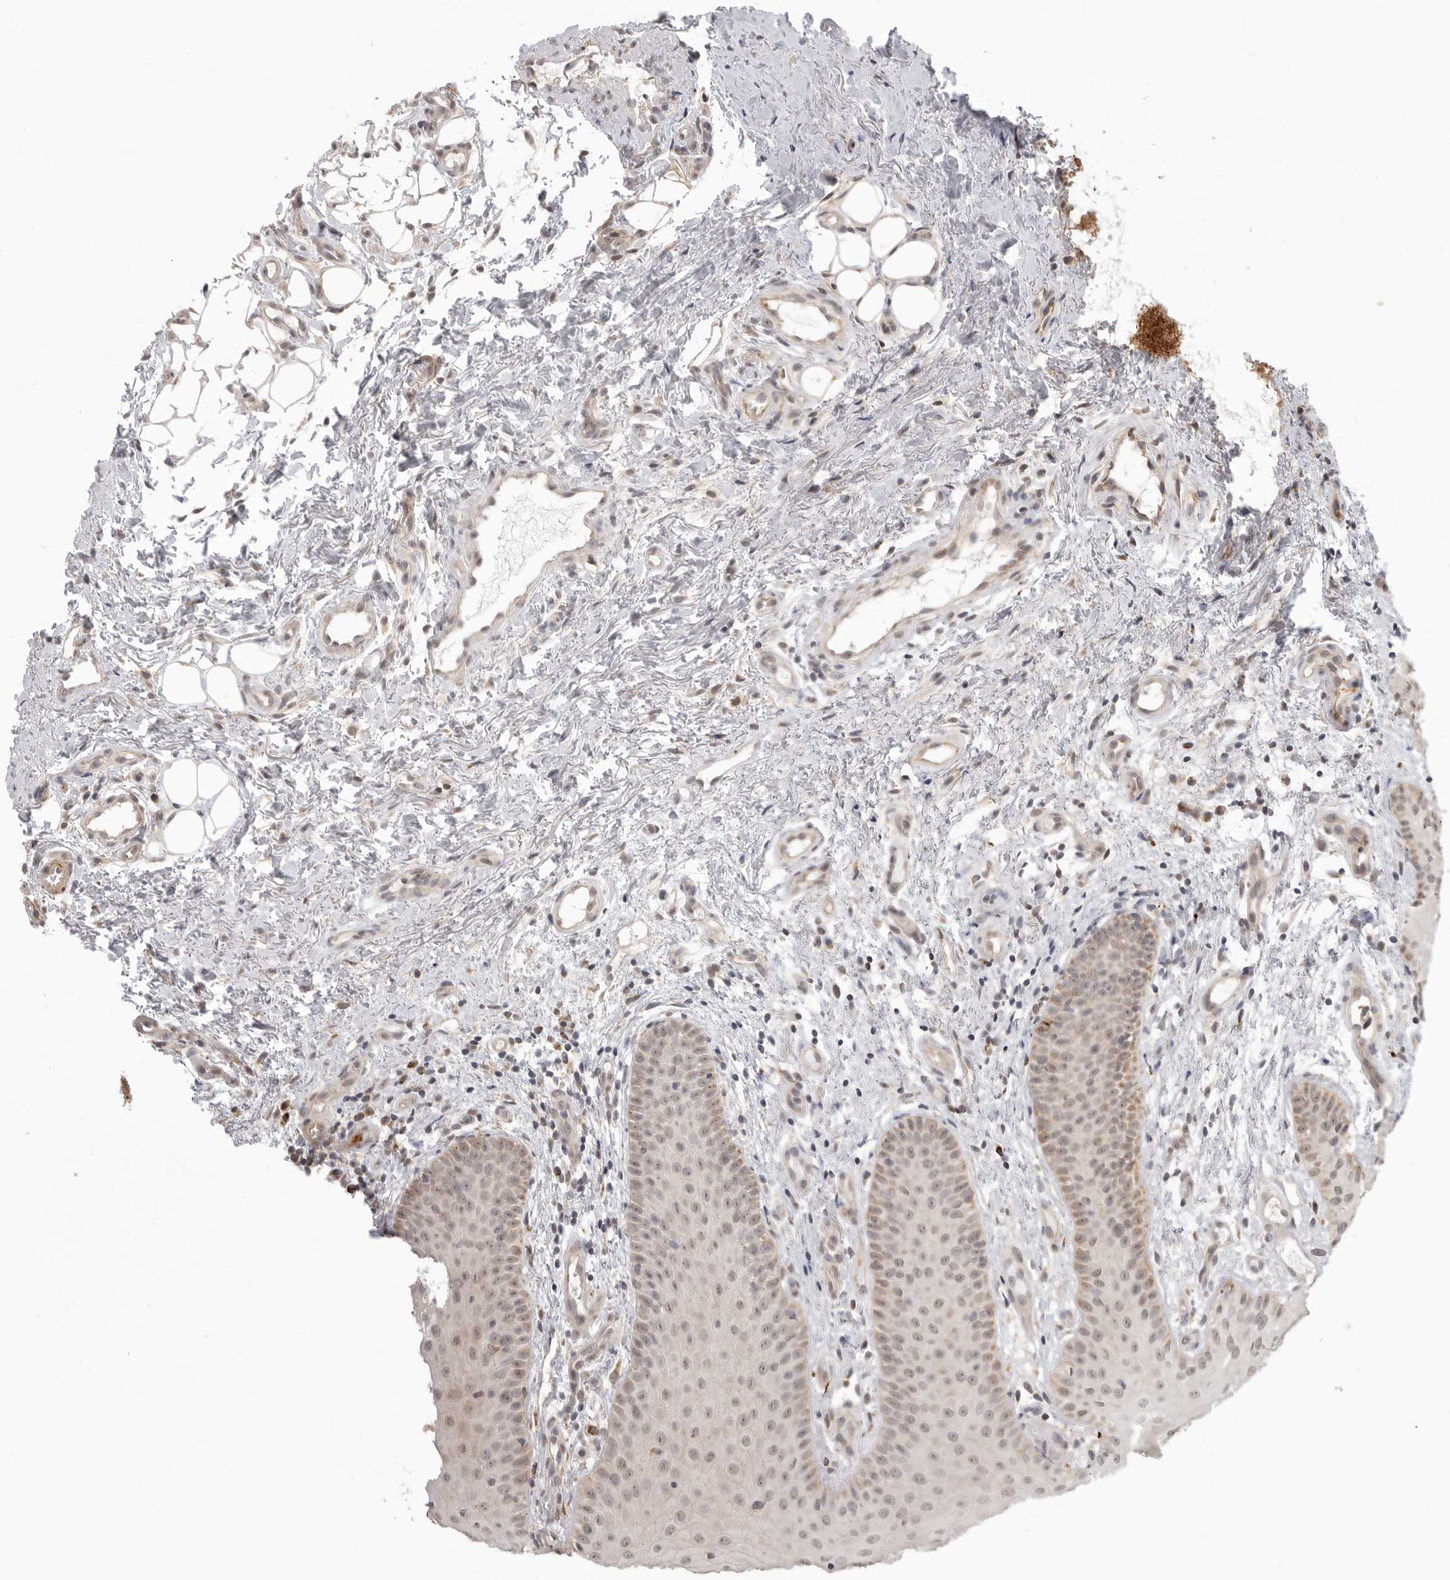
{"staining": {"intensity": "weak", "quantity": "25%-75%", "location": "cytoplasmic/membranous,nuclear"}, "tissue": "oral mucosa", "cell_type": "Squamous epithelial cells", "image_type": "normal", "snomed": [{"axis": "morphology", "description": "Normal tissue, NOS"}, {"axis": "topography", "description": "Oral tissue"}], "caption": "Weak cytoplasmic/membranous,nuclear positivity is appreciated in about 25%-75% of squamous epithelial cells in normal oral mucosa.", "gene": "KALRN", "patient": {"sex": "male", "age": 60}}